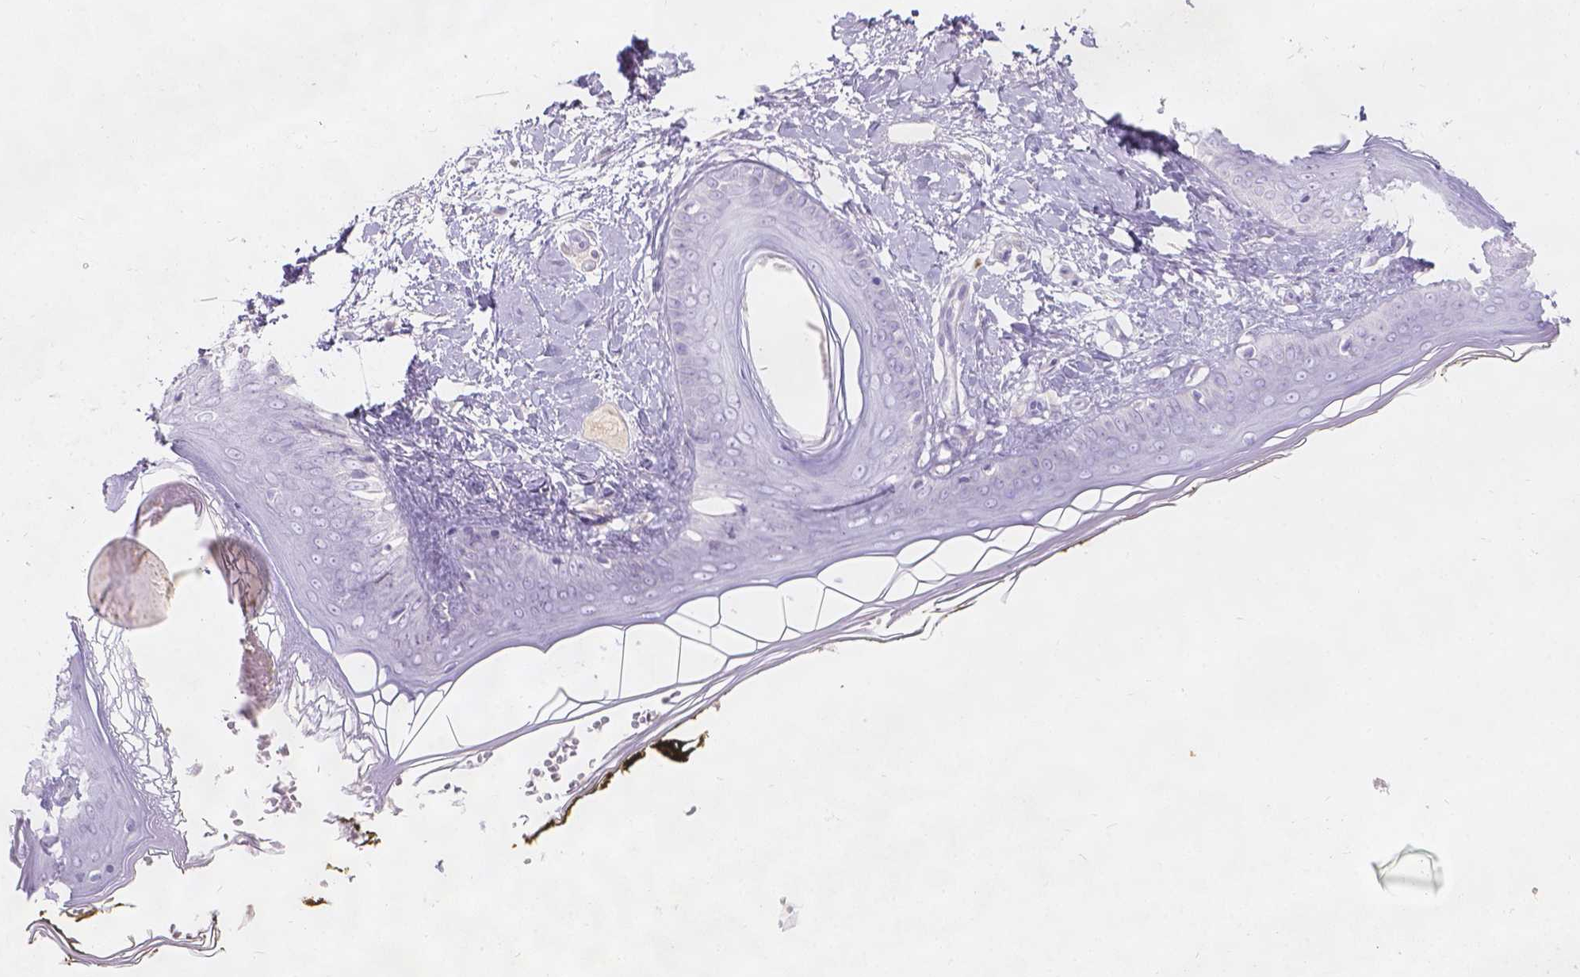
{"staining": {"intensity": "negative", "quantity": "none", "location": "none"}, "tissue": "skin", "cell_type": "Fibroblasts", "image_type": "normal", "snomed": [{"axis": "morphology", "description": "Normal tissue, NOS"}, {"axis": "topography", "description": "Skin"}], "caption": "Immunohistochemistry (IHC) image of benign skin: human skin stained with DAB displays no significant protein expression in fibroblasts.", "gene": "GAL3ST2", "patient": {"sex": "female", "age": 34}}